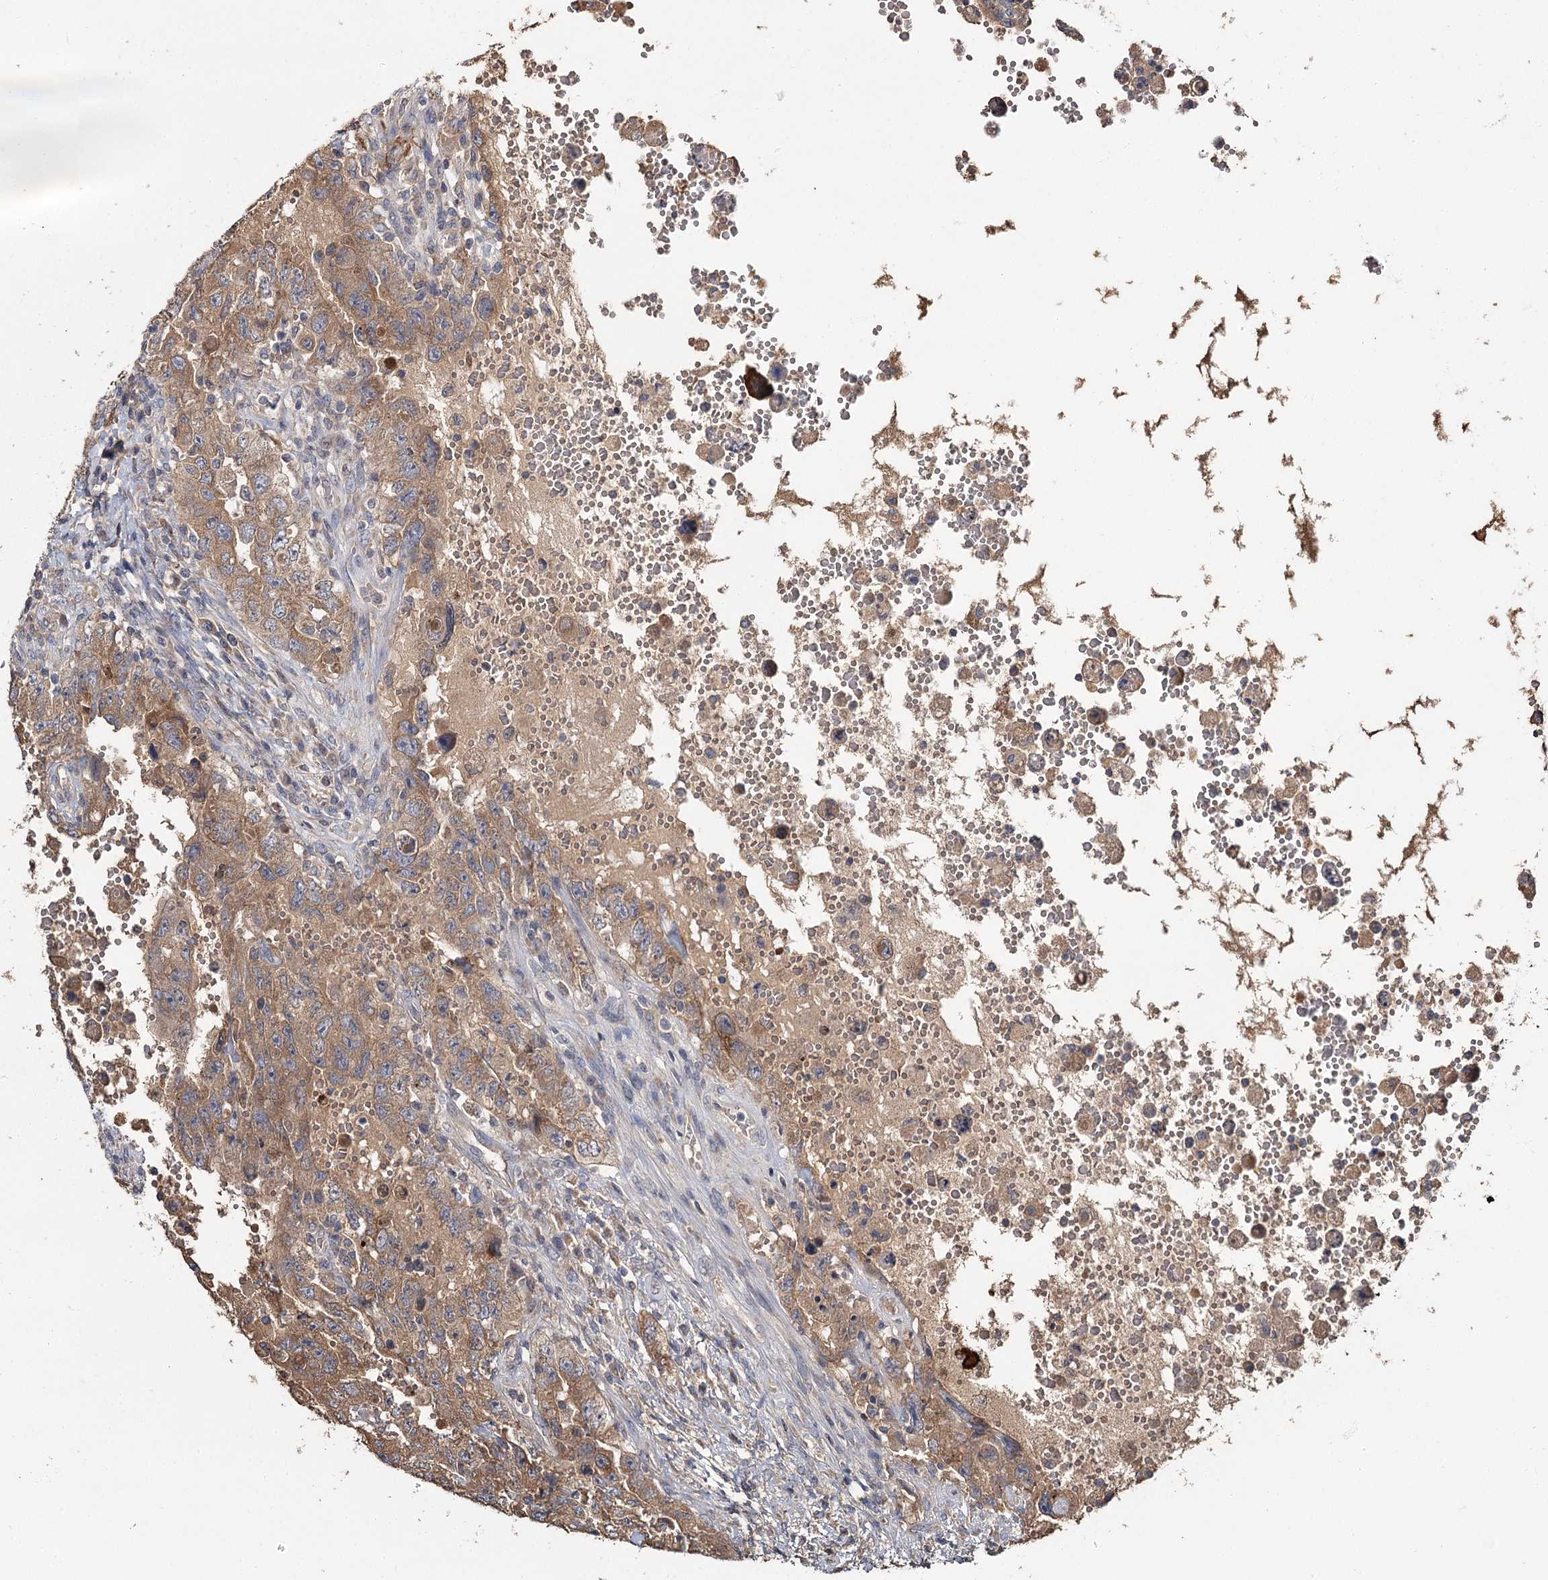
{"staining": {"intensity": "moderate", "quantity": ">75%", "location": "cytoplasmic/membranous"}, "tissue": "testis cancer", "cell_type": "Tumor cells", "image_type": "cancer", "snomed": [{"axis": "morphology", "description": "Carcinoma, Embryonal, NOS"}, {"axis": "topography", "description": "Testis"}], "caption": "High-magnification brightfield microscopy of embryonal carcinoma (testis) stained with DAB (brown) and counterstained with hematoxylin (blue). tumor cells exhibit moderate cytoplasmic/membranous staining is appreciated in about>75% of cells.", "gene": "MFN1", "patient": {"sex": "male", "age": 26}}